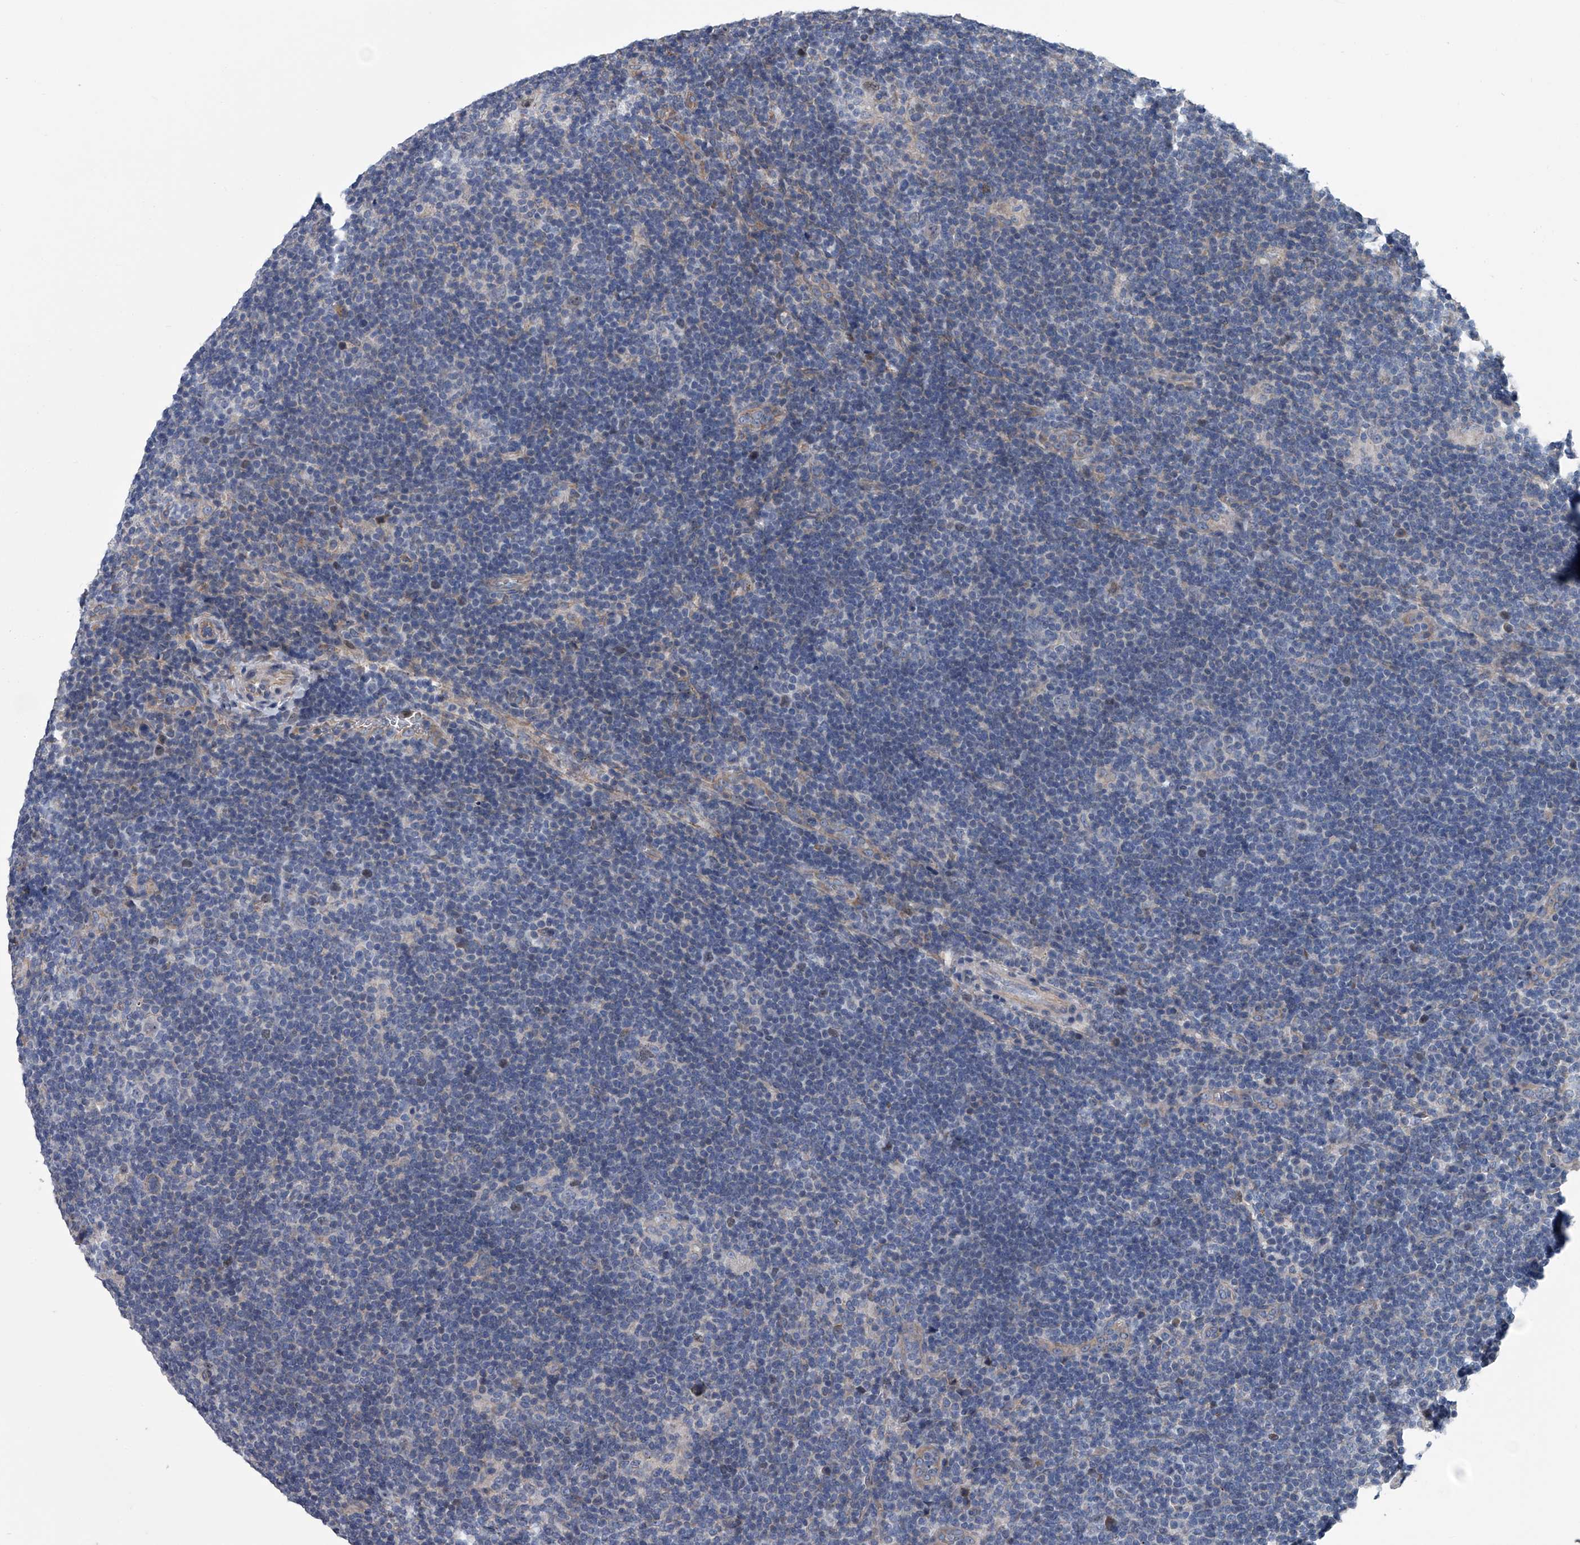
{"staining": {"intensity": "negative", "quantity": "none", "location": "none"}, "tissue": "lymphoma", "cell_type": "Tumor cells", "image_type": "cancer", "snomed": [{"axis": "morphology", "description": "Hodgkin's disease, NOS"}, {"axis": "topography", "description": "Lymph node"}], "caption": "Immunohistochemistry histopathology image of neoplastic tissue: human lymphoma stained with DAB displays no significant protein positivity in tumor cells. (DAB immunohistochemistry (IHC), high magnification).", "gene": "ABCG1", "patient": {"sex": "female", "age": 57}}